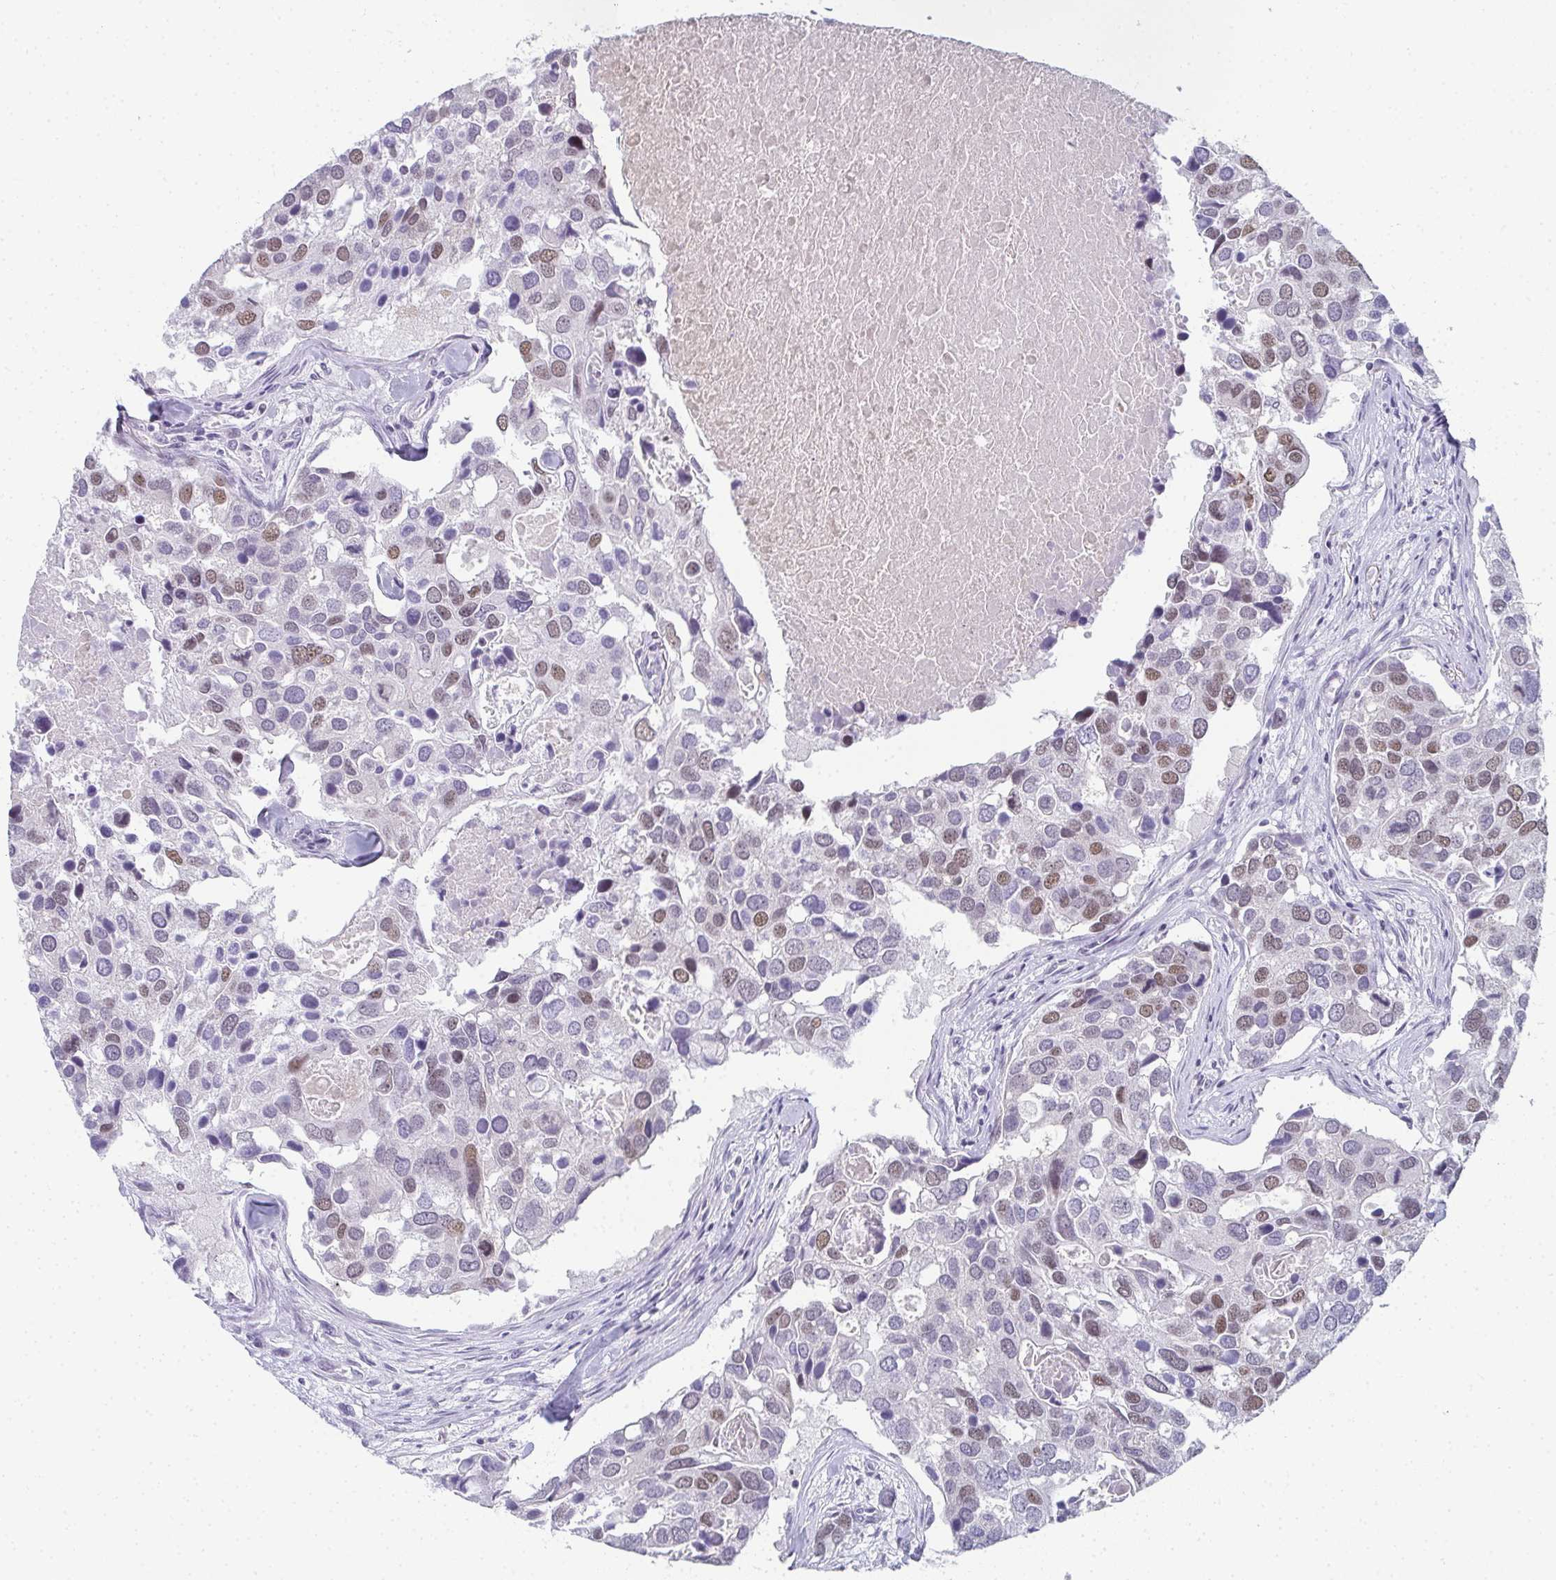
{"staining": {"intensity": "moderate", "quantity": "25%-75%", "location": "nuclear"}, "tissue": "breast cancer", "cell_type": "Tumor cells", "image_type": "cancer", "snomed": [{"axis": "morphology", "description": "Duct carcinoma"}, {"axis": "topography", "description": "Breast"}], "caption": "About 25%-75% of tumor cells in human breast intraductal carcinoma reveal moderate nuclear protein positivity as visualized by brown immunohistochemical staining.", "gene": "PYCR3", "patient": {"sex": "female", "age": 83}}